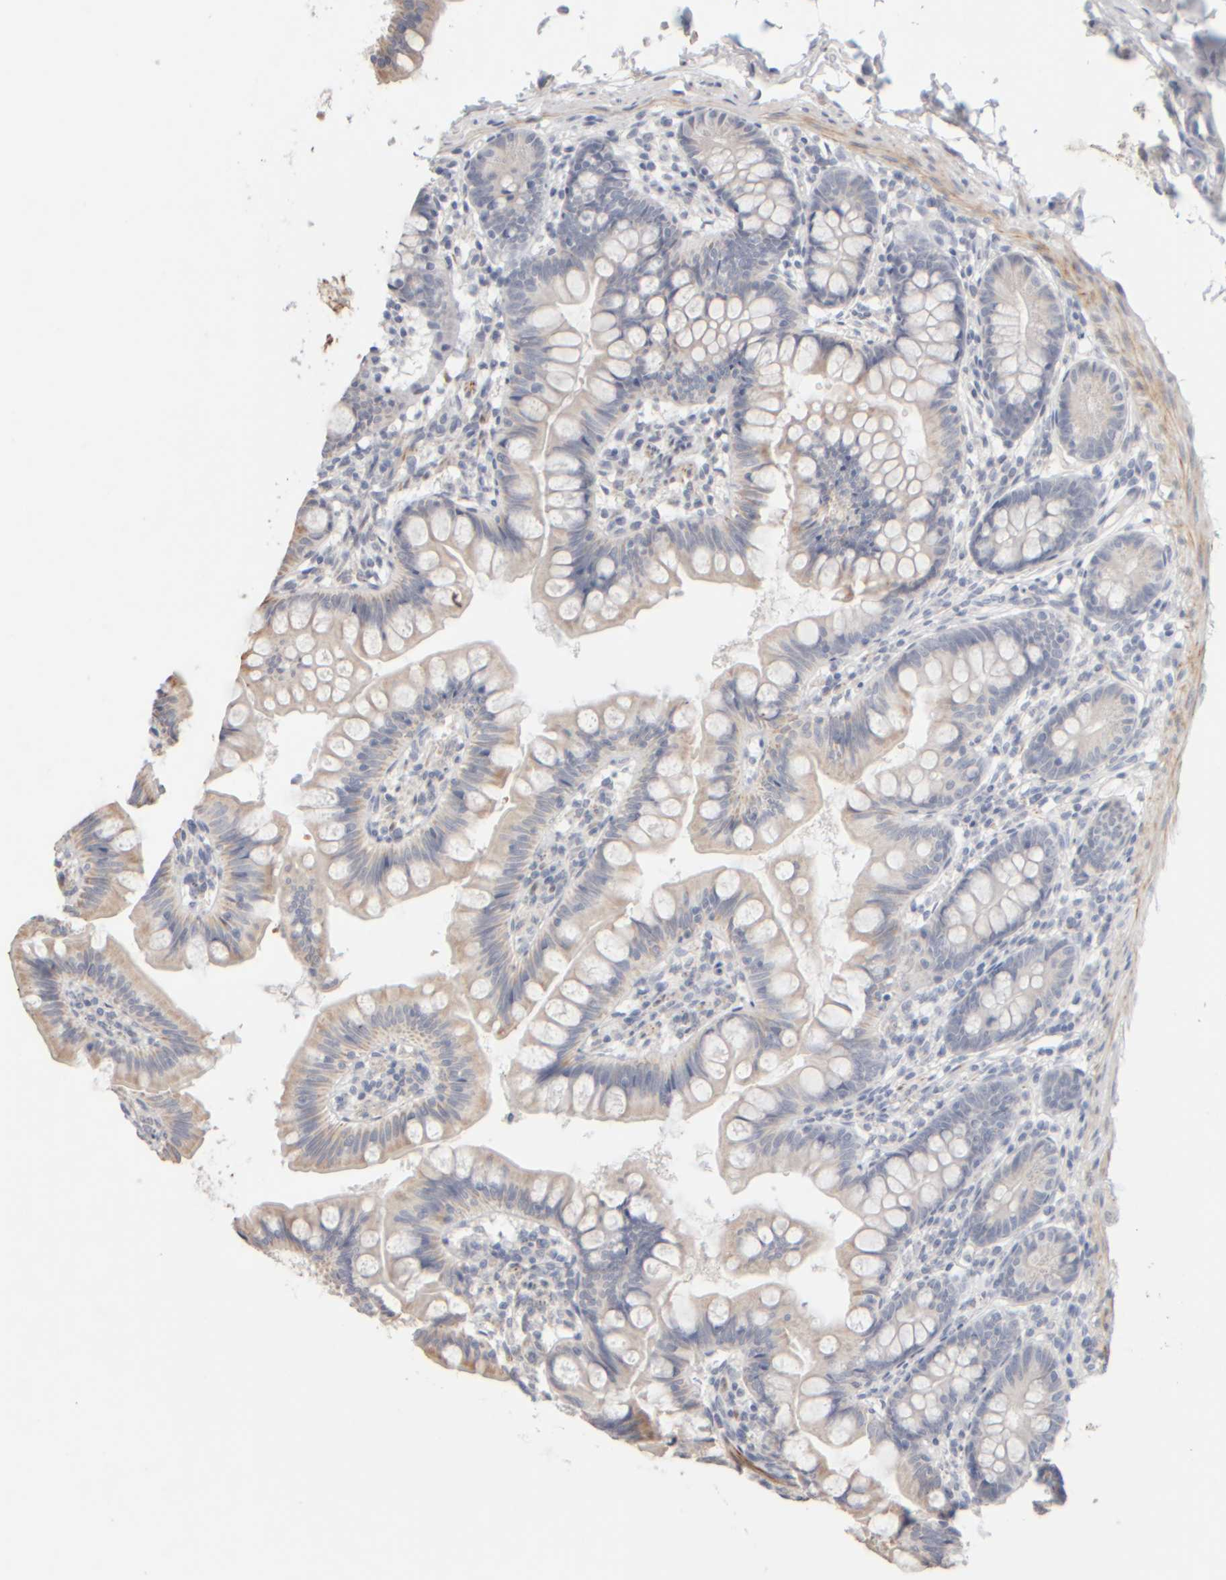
{"staining": {"intensity": "weak", "quantity": "25%-75%", "location": "cytoplasmic/membranous"}, "tissue": "small intestine", "cell_type": "Glandular cells", "image_type": "normal", "snomed": [{"axis": "morphology", "description": "Normal tissue, NOS"}, {"axis": "topography", "description": "Small intestine"}], "caption": "IHC photomicrograph of unremarkable human small intestine stained for a protein (brown), which reveals low levels of weak cytoplasmic/membranous expression in about 25%-75% of glandular cells.", "gene": "ZNF112", "patient": {"sex": "male", "age": 7}}